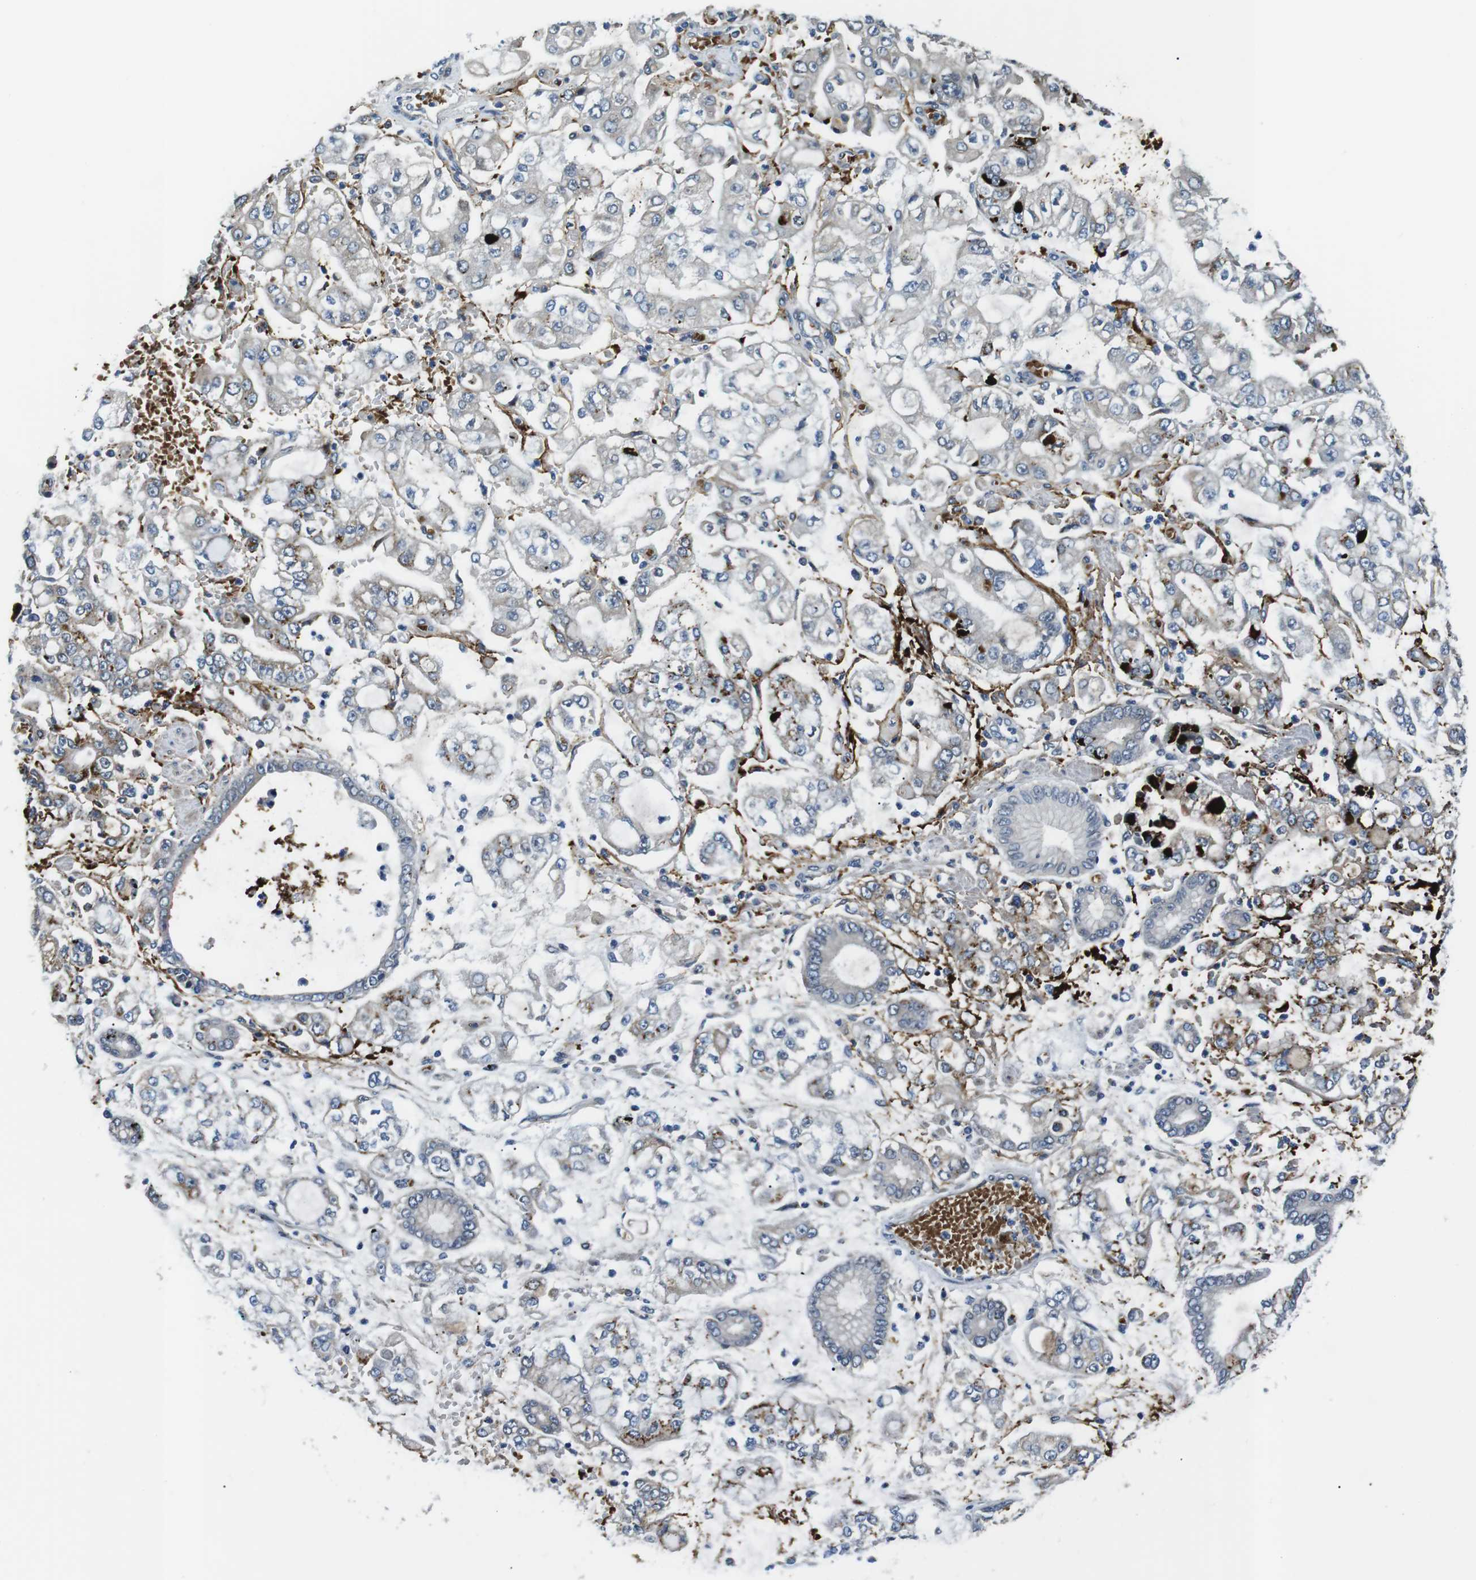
{"staining": {"intensity": "negative", "quantity": "none", "location": "none"}, "tissue": "stomach cancer", "cell_type": "Tumor cells", "image_type": "cancer", "snomed": [{"axis": "morphology", "description": "Adenocarcinoma, NOS"}, {"axis": "topography", "description": "Stomach"}], "caption": "Immunohistochemistry (IHC) of human stomach adenocarcinoma exhibits no staining in tumor cells.", "gene": "WSCD1", "patient": {"sex": "male", "age": 76}}